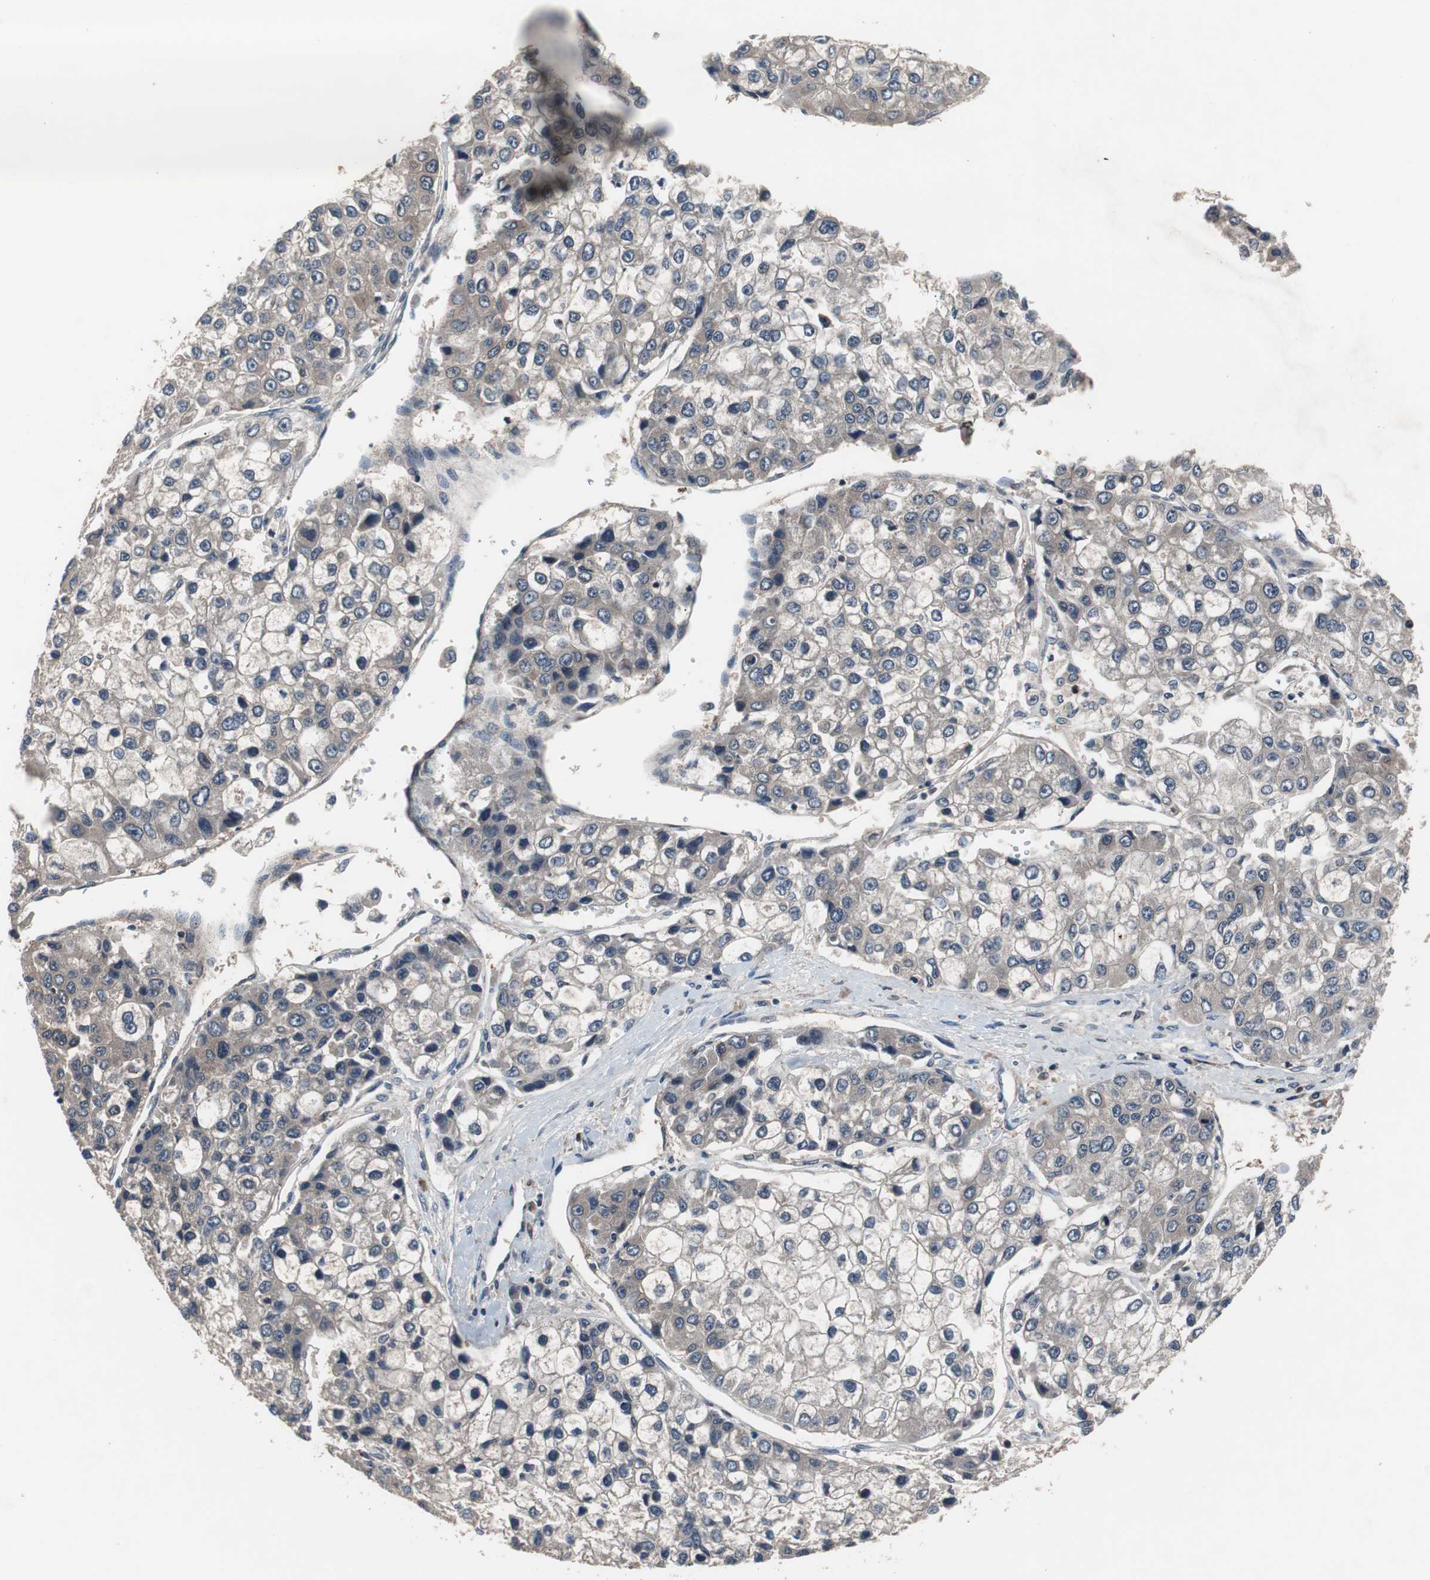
{"staining": {"intensity": "weak", "quantity": "25%-75%", "location": "cytoplasmic/membranous"}, "tissue": "liver cancer", "cell_type": "Tumor cells", "image_type": "cancer", "snomed": [{"axis": "morphology", "description": "Carcinoma, Hepatocellular, NOS"}, {"axis": "topography", "description": "Liver"}], "caption": "IHC histopathology image of human liver cancer stained for a protein (brown), which reveals low levels of weak cytoplasmic/membranous staining in approximately 25%-75% of tumor cells.", "gene": "PAK1", "patient": {"sex": "female", "age": 66}}